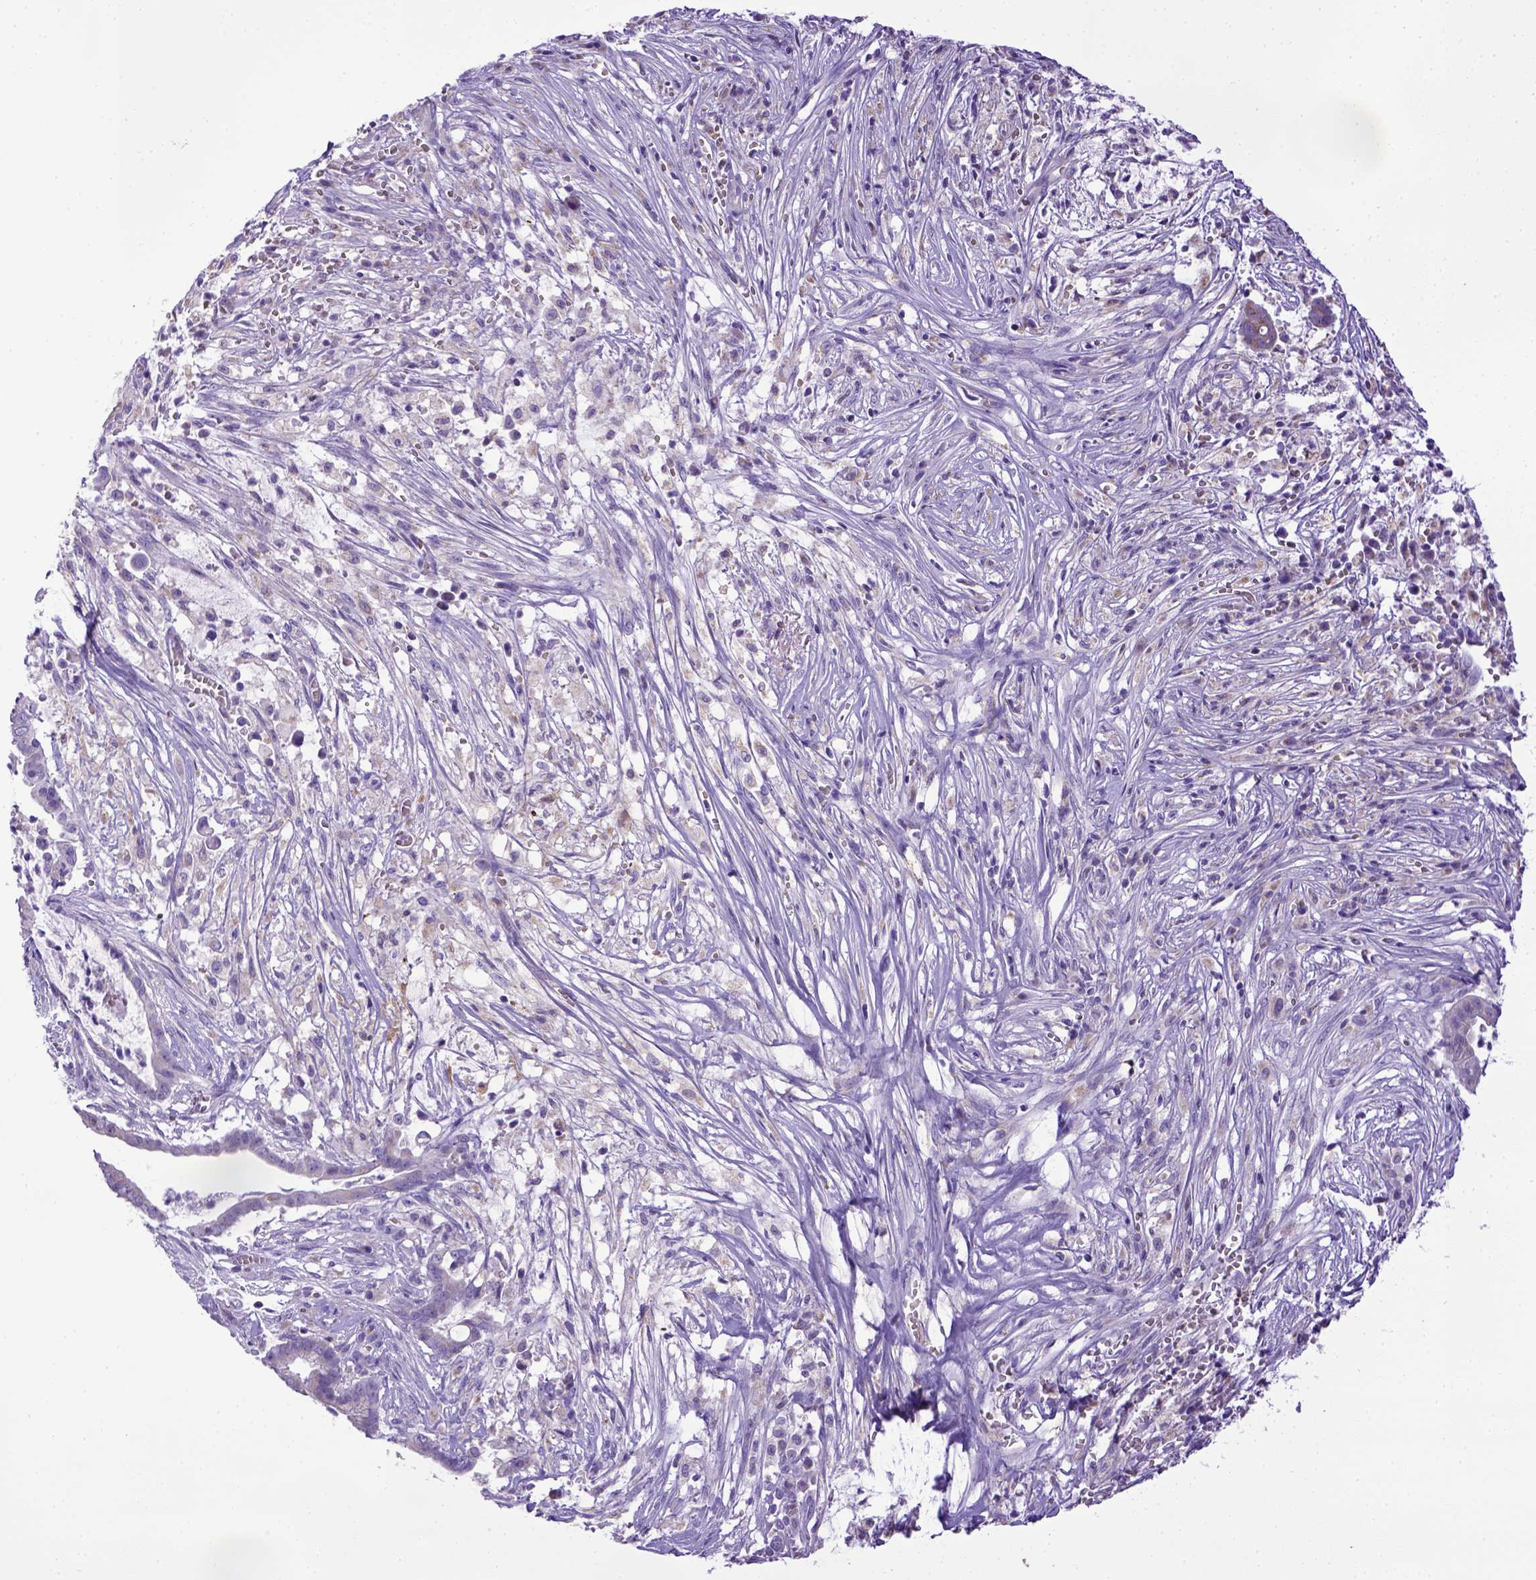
{"staining": {"intensity": "negative", "quantity": "none", "location": "none"}, "tissue": "pancreatic cancer", "cell_type": "Tumor cells", "image_type": "cancer", "snomed": [{"axis": "morphology", "description": "Adenocarcinoma, NOS"}, {"axis": "topography", "description": "Pancreas"}], "caption": "High power microscopy image of an immunohistochemistry (IHC) histopathology image of pancreatic adenocarcinoma, revealing no significant positivity in tumor cells.", "gene": "SPEF1", "patient": {"sex": "male", "age": 61}}